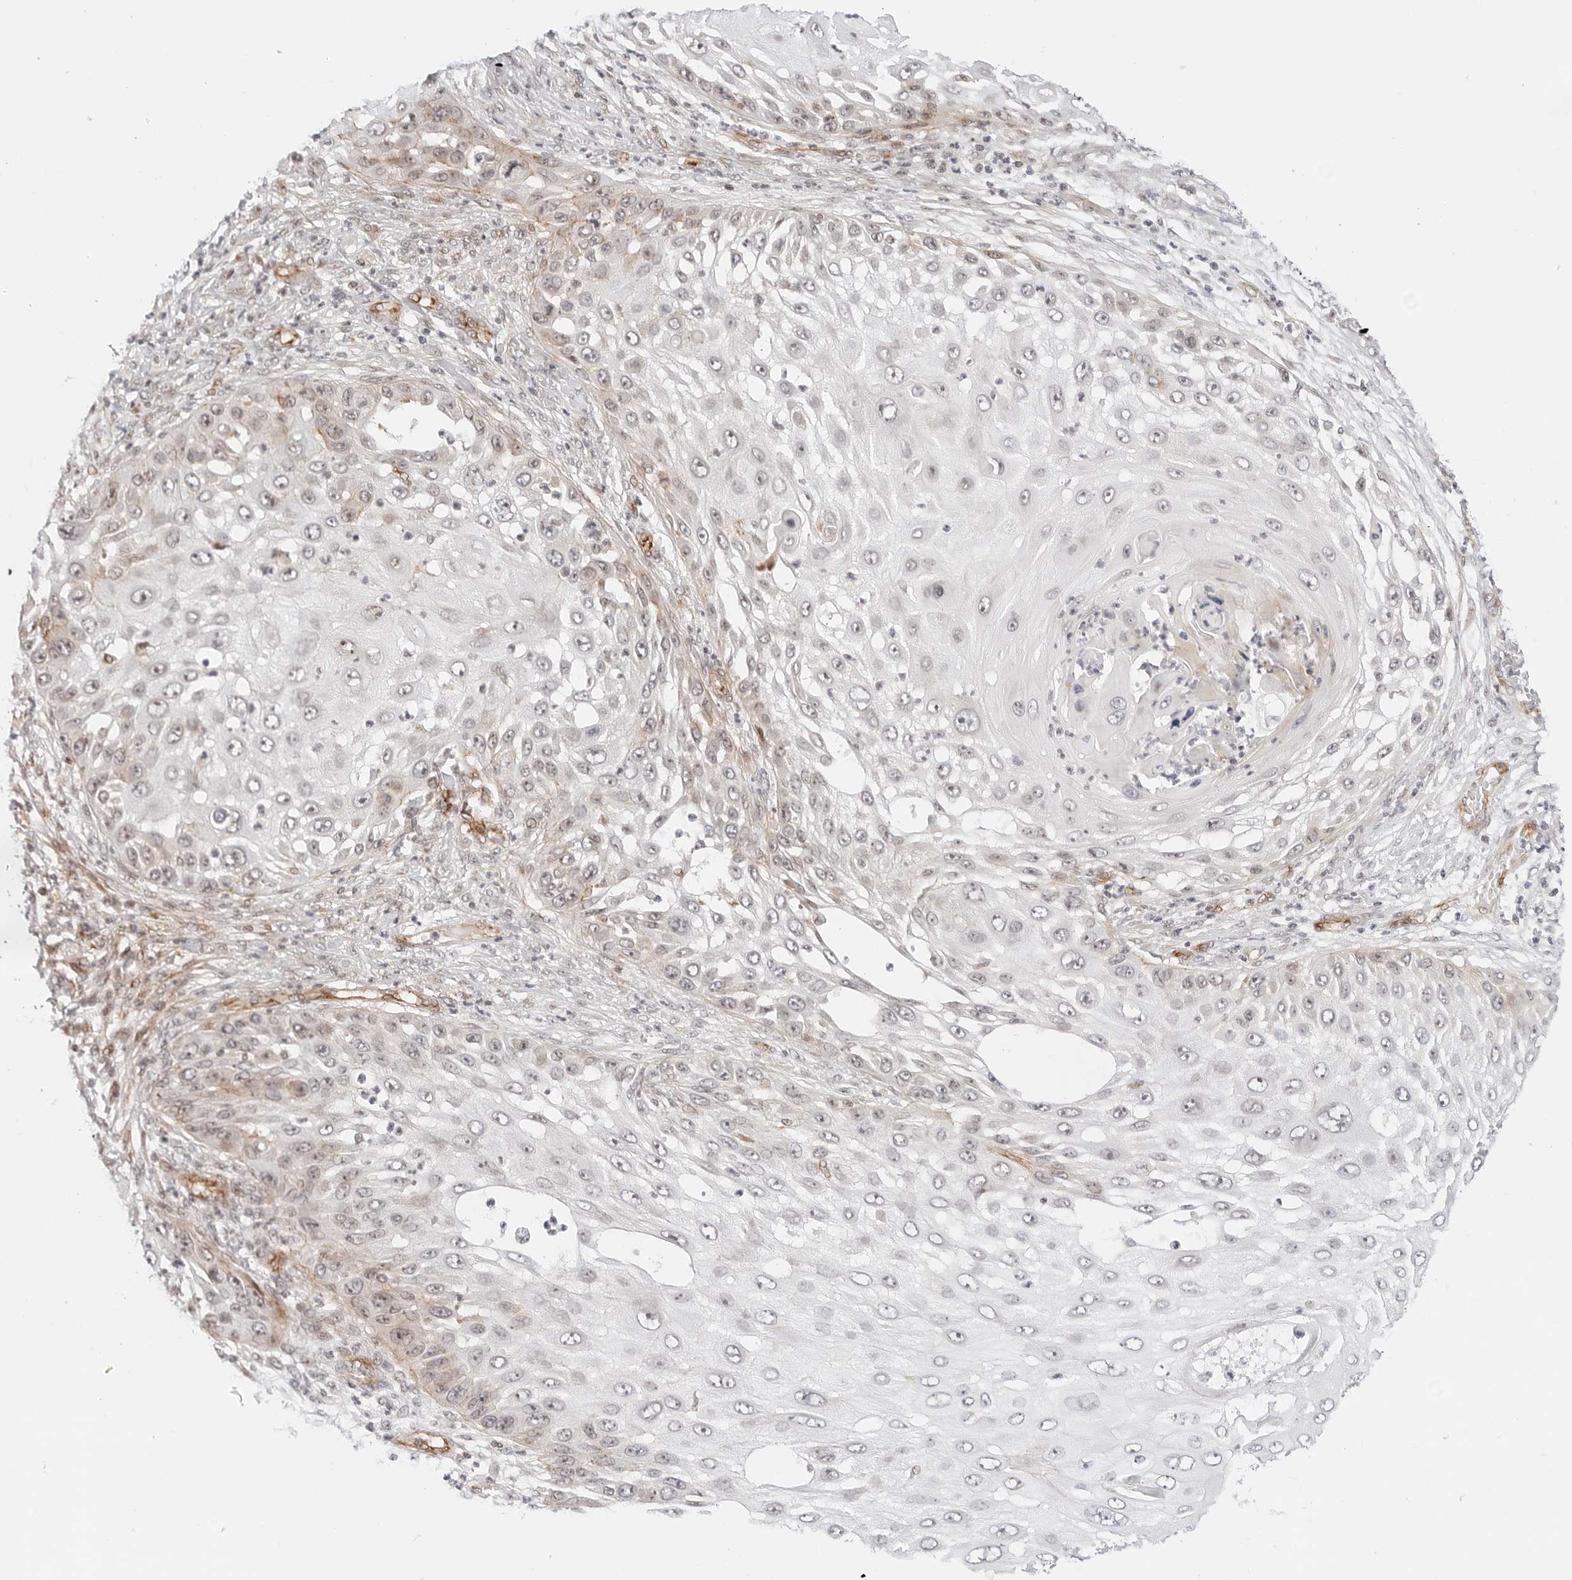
{"staining": {"intensity": "weak", "quantity": "<25%", "location": "cytoplasmic/membranous"}, "tissue": "skin cancer", "cell_type": "Tumor cells", "image_type": "cancer", "snomed": [{"axis": "morphology", "description": "Squamous cell carcinoma, NOS"}, {"axis": "topography", "description": "Skin"}], "caption": "The image displays no significant staining in tumor cells of skin cancer (squamous cell carcinoma).", "gene": "ZNF613", "patient": {"sex": "female", "age": 44}}